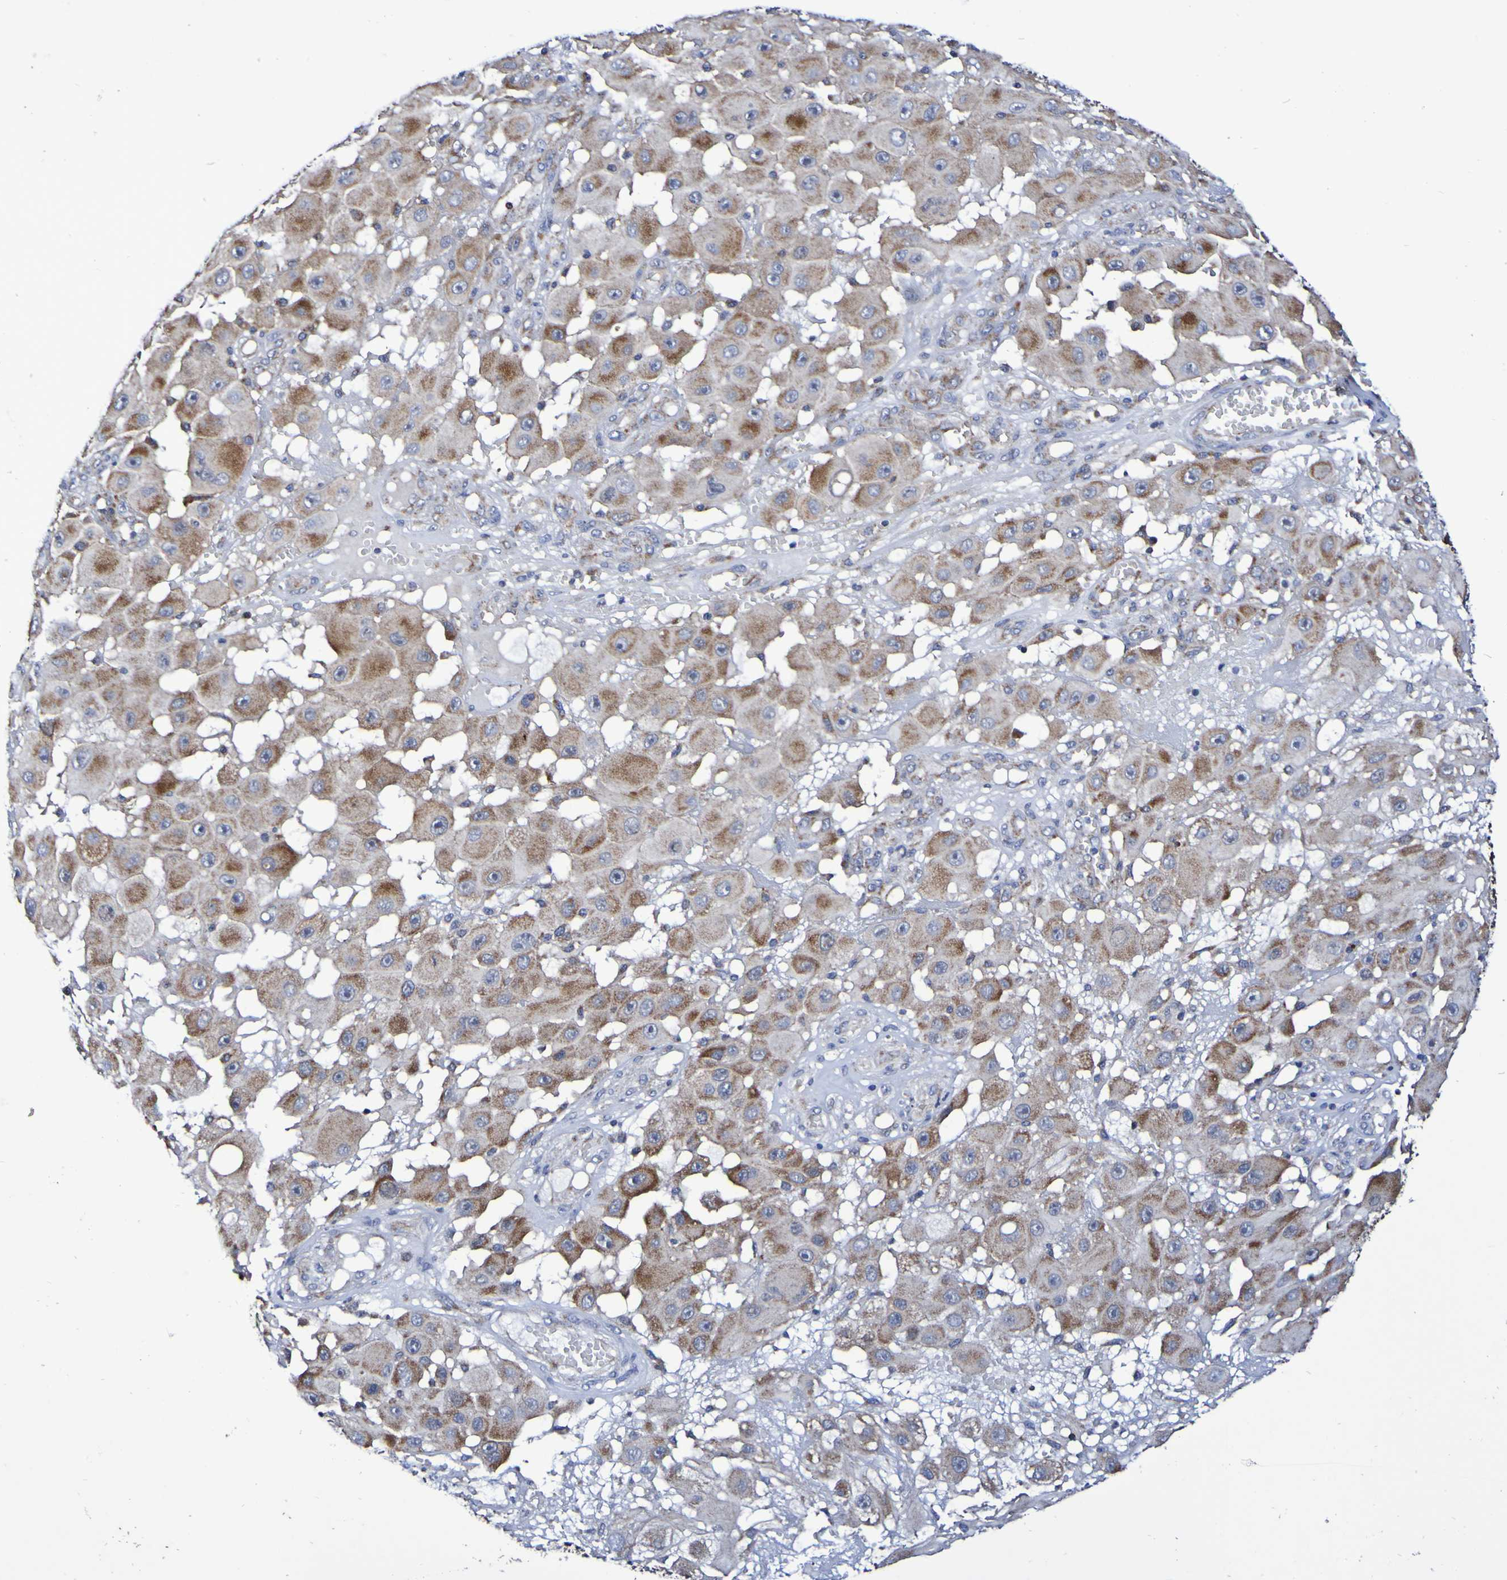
{"staining": {"intensity": "moderate", "quantity": ">75%", "location": "cytoplasmic/membranous"}, "tissue": "melanoma", "cell_type": "Tumor cells", "image_type": "cancer", "snomed": [{"axis": "morphology", "description": "Malignant melanoma, NOS"}, {"axis": "topography", "description": "Skin"}], "caption": "Immunohistochemical staining of melanoma shows moderate cytoplasmic/membranous protein staining in approximately >75% of tumor cells. (IHC, brightfield microscopy, high magnification).", "gene": "GJB1", "patient": {"sex": "female", "age": 81}}